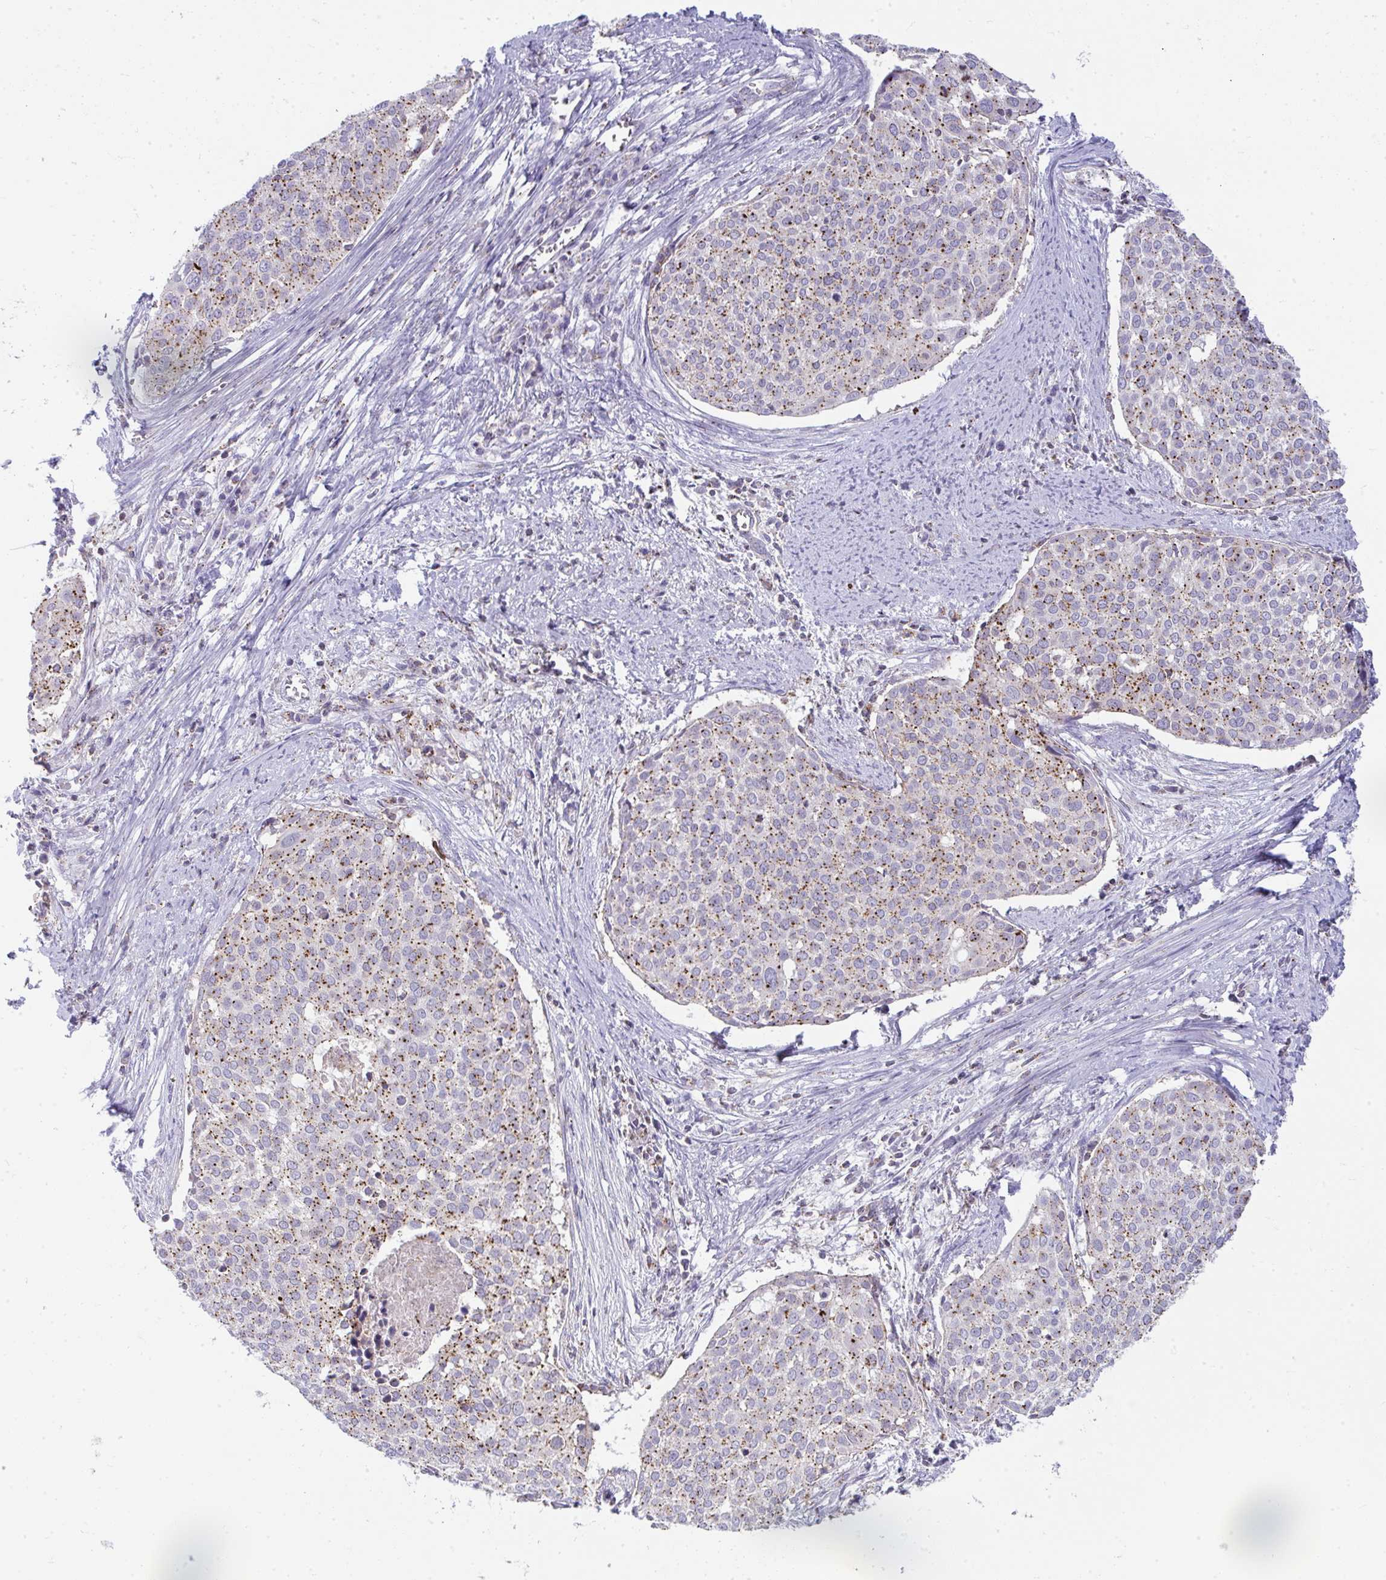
{"staining": {"intensity": "moderate", "quantity": ">75%", "location": "cytoplasmic/membranous"}, "tissue": "cervical cancer", "cell_type": "Tumor cells", "image_type": "cancer", "snomed": [{"axis": "morphology", "description": "Squamous cell carcinoma, NOS"}, {"axis": "topography", "description": "Cervix"}], "caption": "Immunohistochemistry (IHC) histopathology image of human squamous cell carcinoma (cervical) stained for a protein (brown), which exhibits medium levels of moderate cytoplasmic/membranous staining in approximately >75% of tumor cells.", "gene": "VPS4B", "patient": {"sex": "female", "age": 39}}